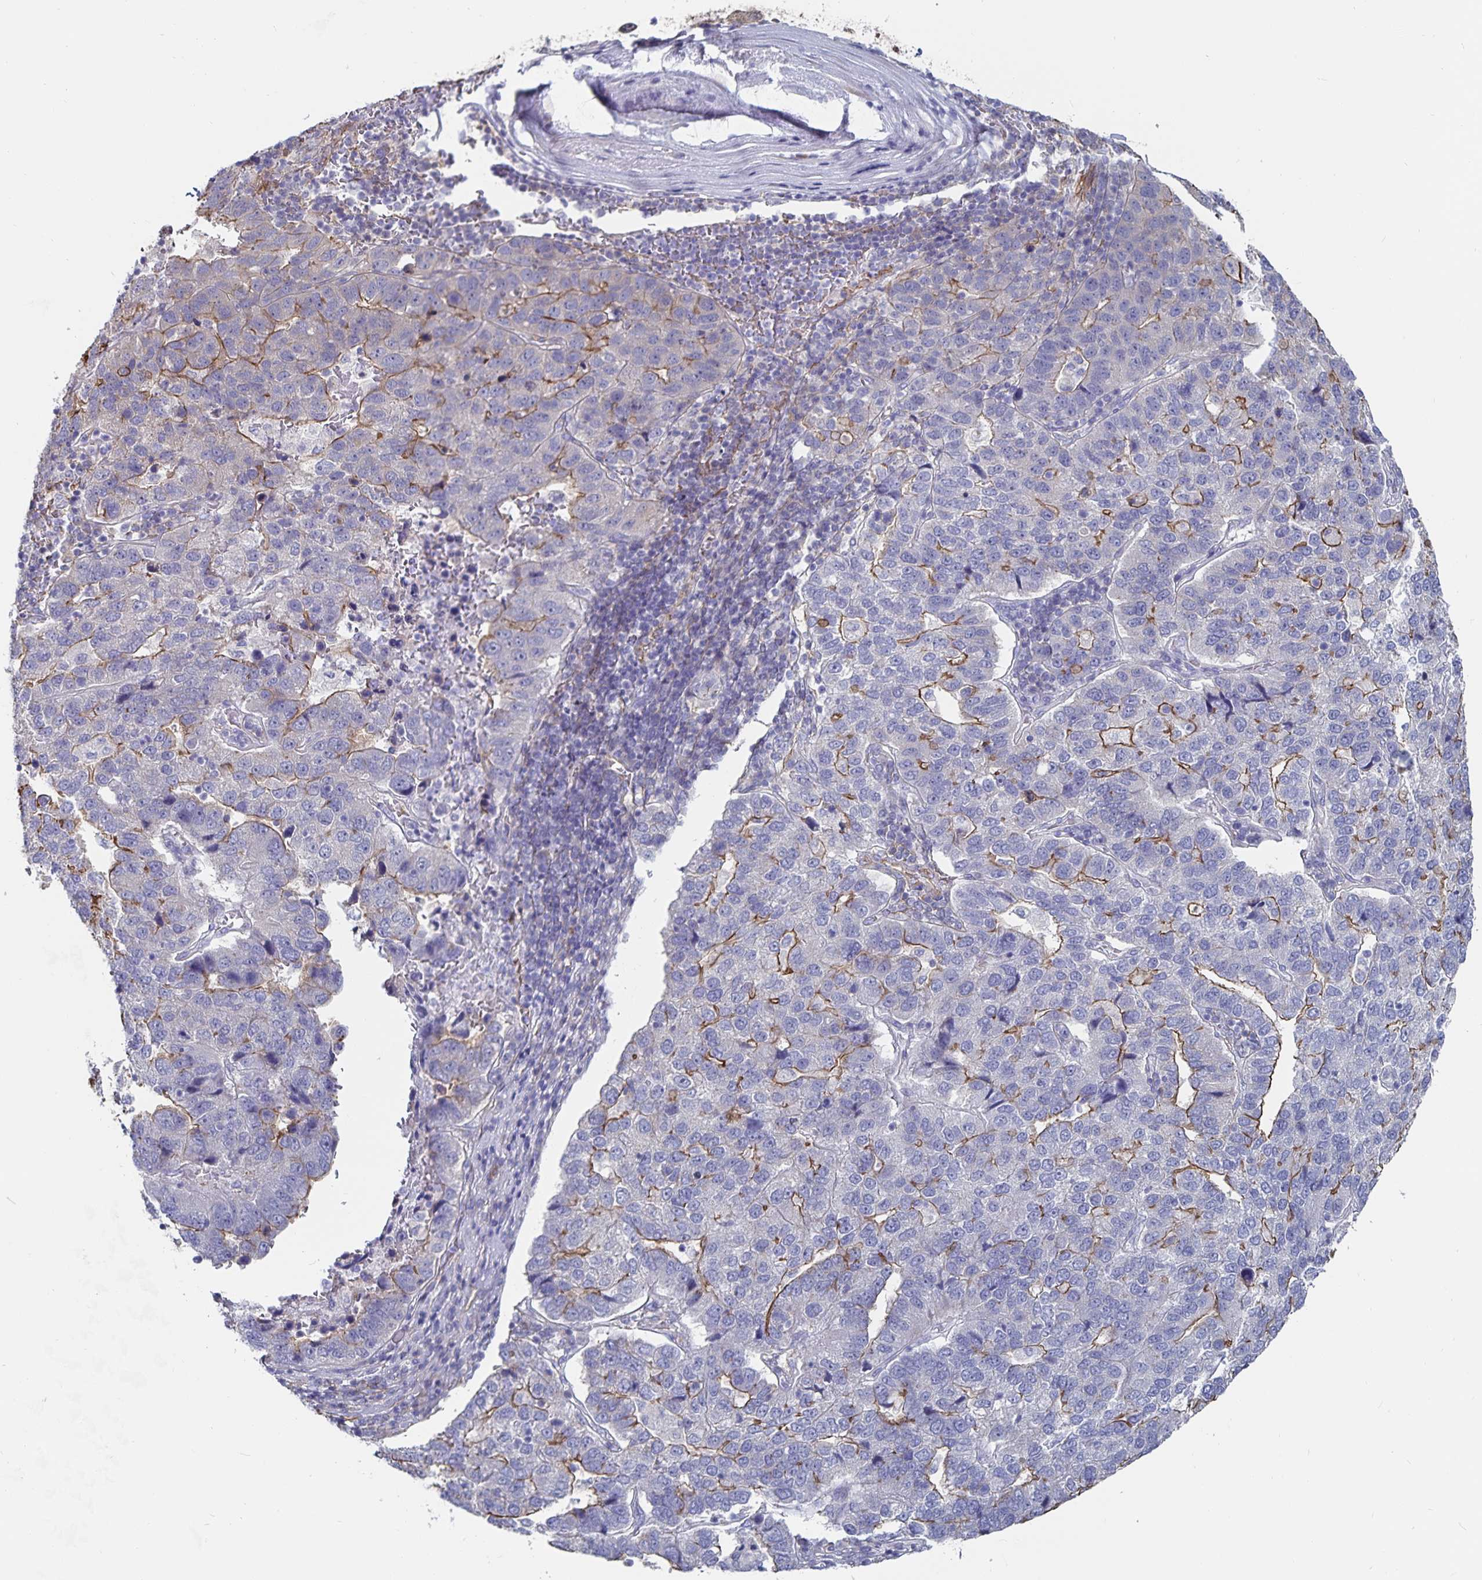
{"staining": {"intensity": "moderate", "quantity": "25%-75%", "location": "cytoplasmic/membranous"}, "tissue": "pancreatic cancer", "cell_type": "Tumor cells", "image_type": "cancer", "snomed": [{"axis": "morphology", "description": "Adenocarcinoma, NOS"}, {"axis": "topography", "description": "Pancreas"}], "caption": "DAB (3,3'-diaminobenzidine) immunohistochemical staining of human adenocarcinoma (pancreatic) shows moderate cytoplasmic/membranous protein expression in approximately 25%-75% of tumor cells.", "gene": "SSTR1", "patient": {"sex": "female", "age": 61}}